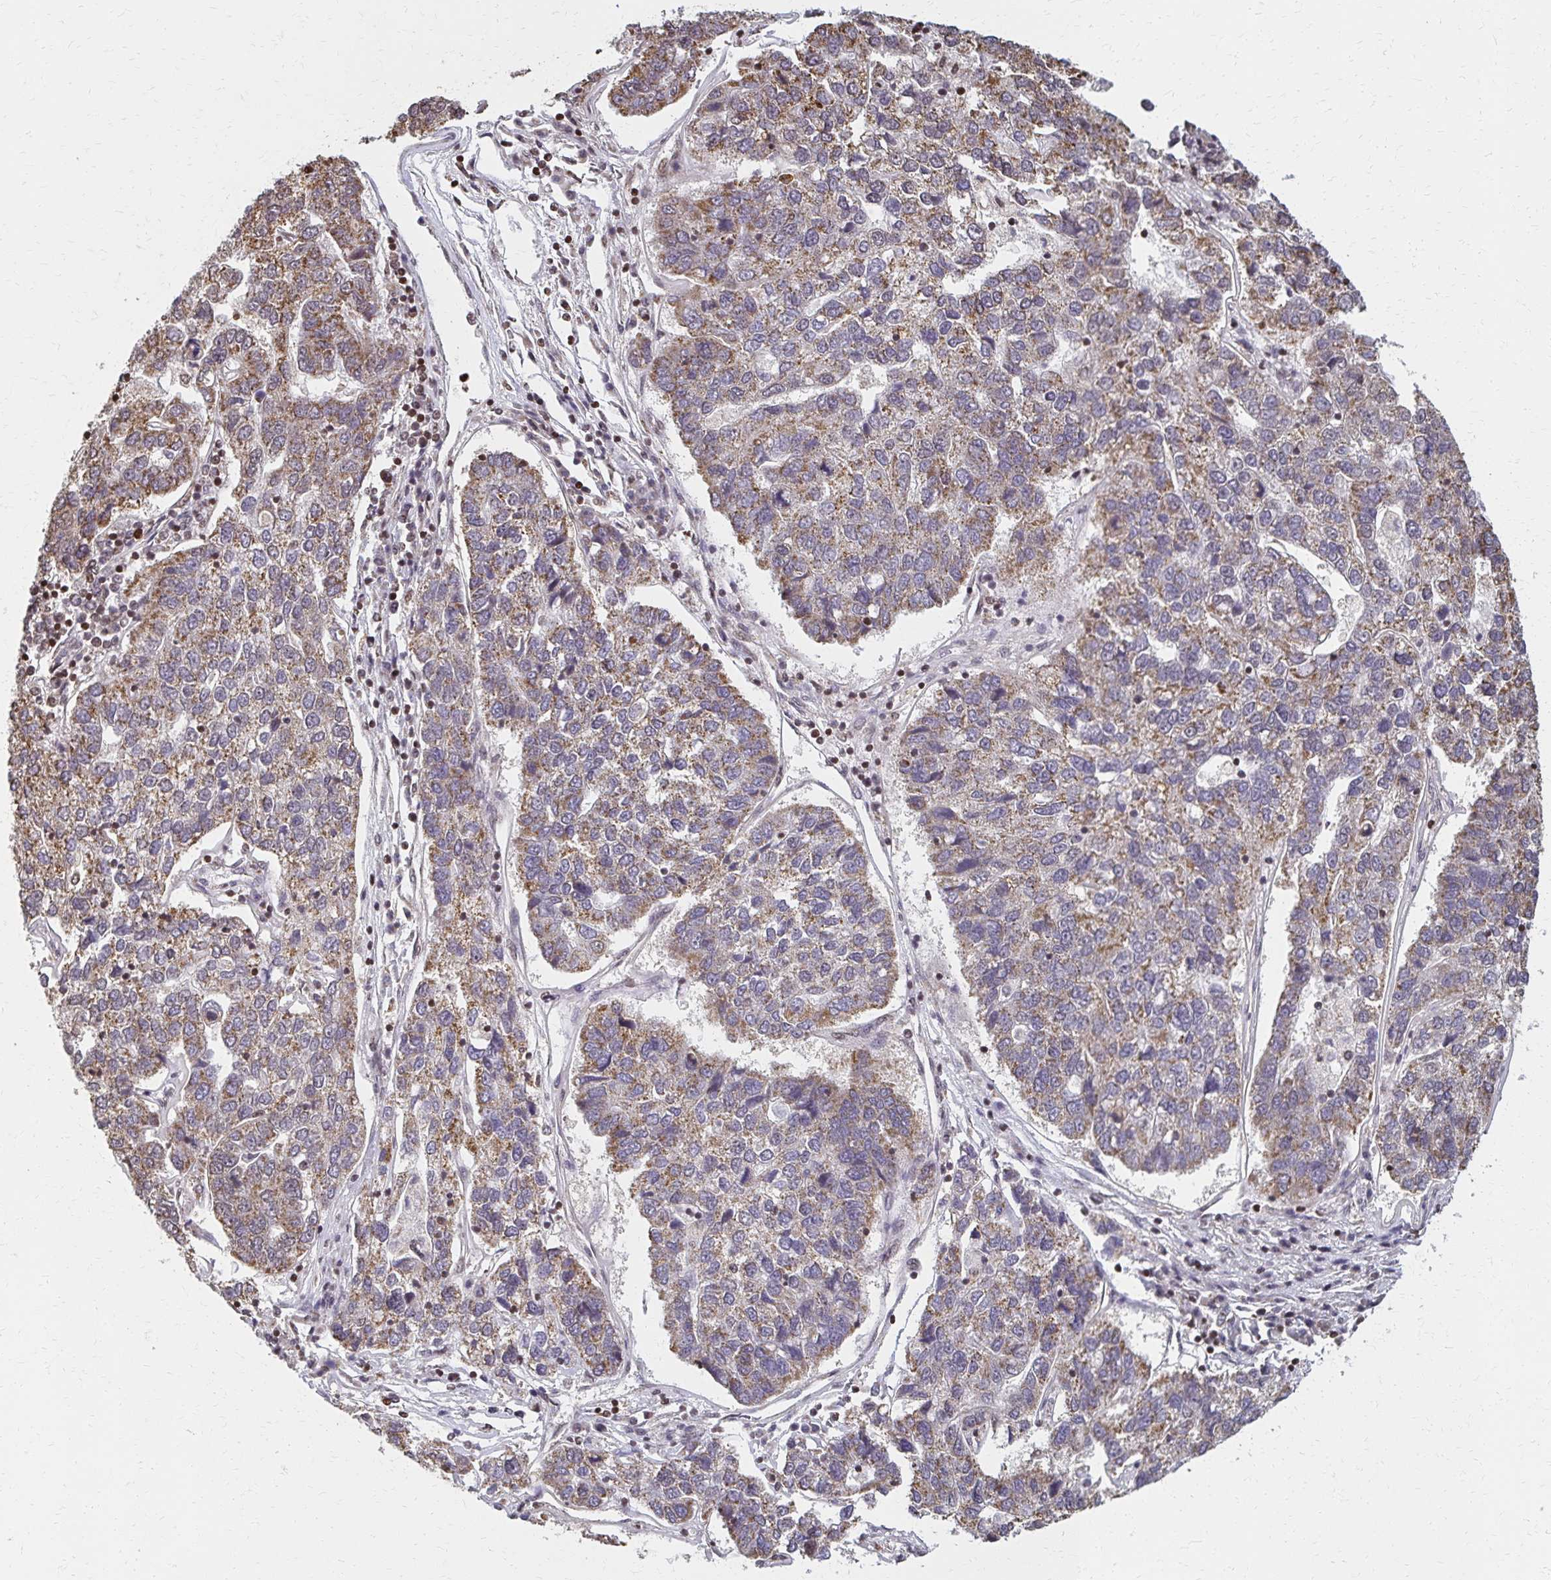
{"staining": {"intensity": "moderate", "quantity": ">75%", "location": "cytoplasmic/membranous"}, "tissue": "pancreatic cancer", "cell_type": "Tumor cells", "image_type": "cancer", "snomed": [{"axis": "morphology", "description": "Adenocarcinoma, NOS"}, {"axis": "topography", "description": "Pancreas"}], "caption": "An immunohistochemistry (IHC) image of neoplastic tissue is shown. Protein staining in brown shows moderate cytoplasmic/membranous positivity in pancreatic adenocarcinoma within tumor cells. (Stains: DAB (3,3'-diaminobenzidine) in brown, nuclei in blue, Microscopy: brightfield microscopy at high magnification).", "gene": "HOXA9", "patient": {"sex": "female", "age": 61}}